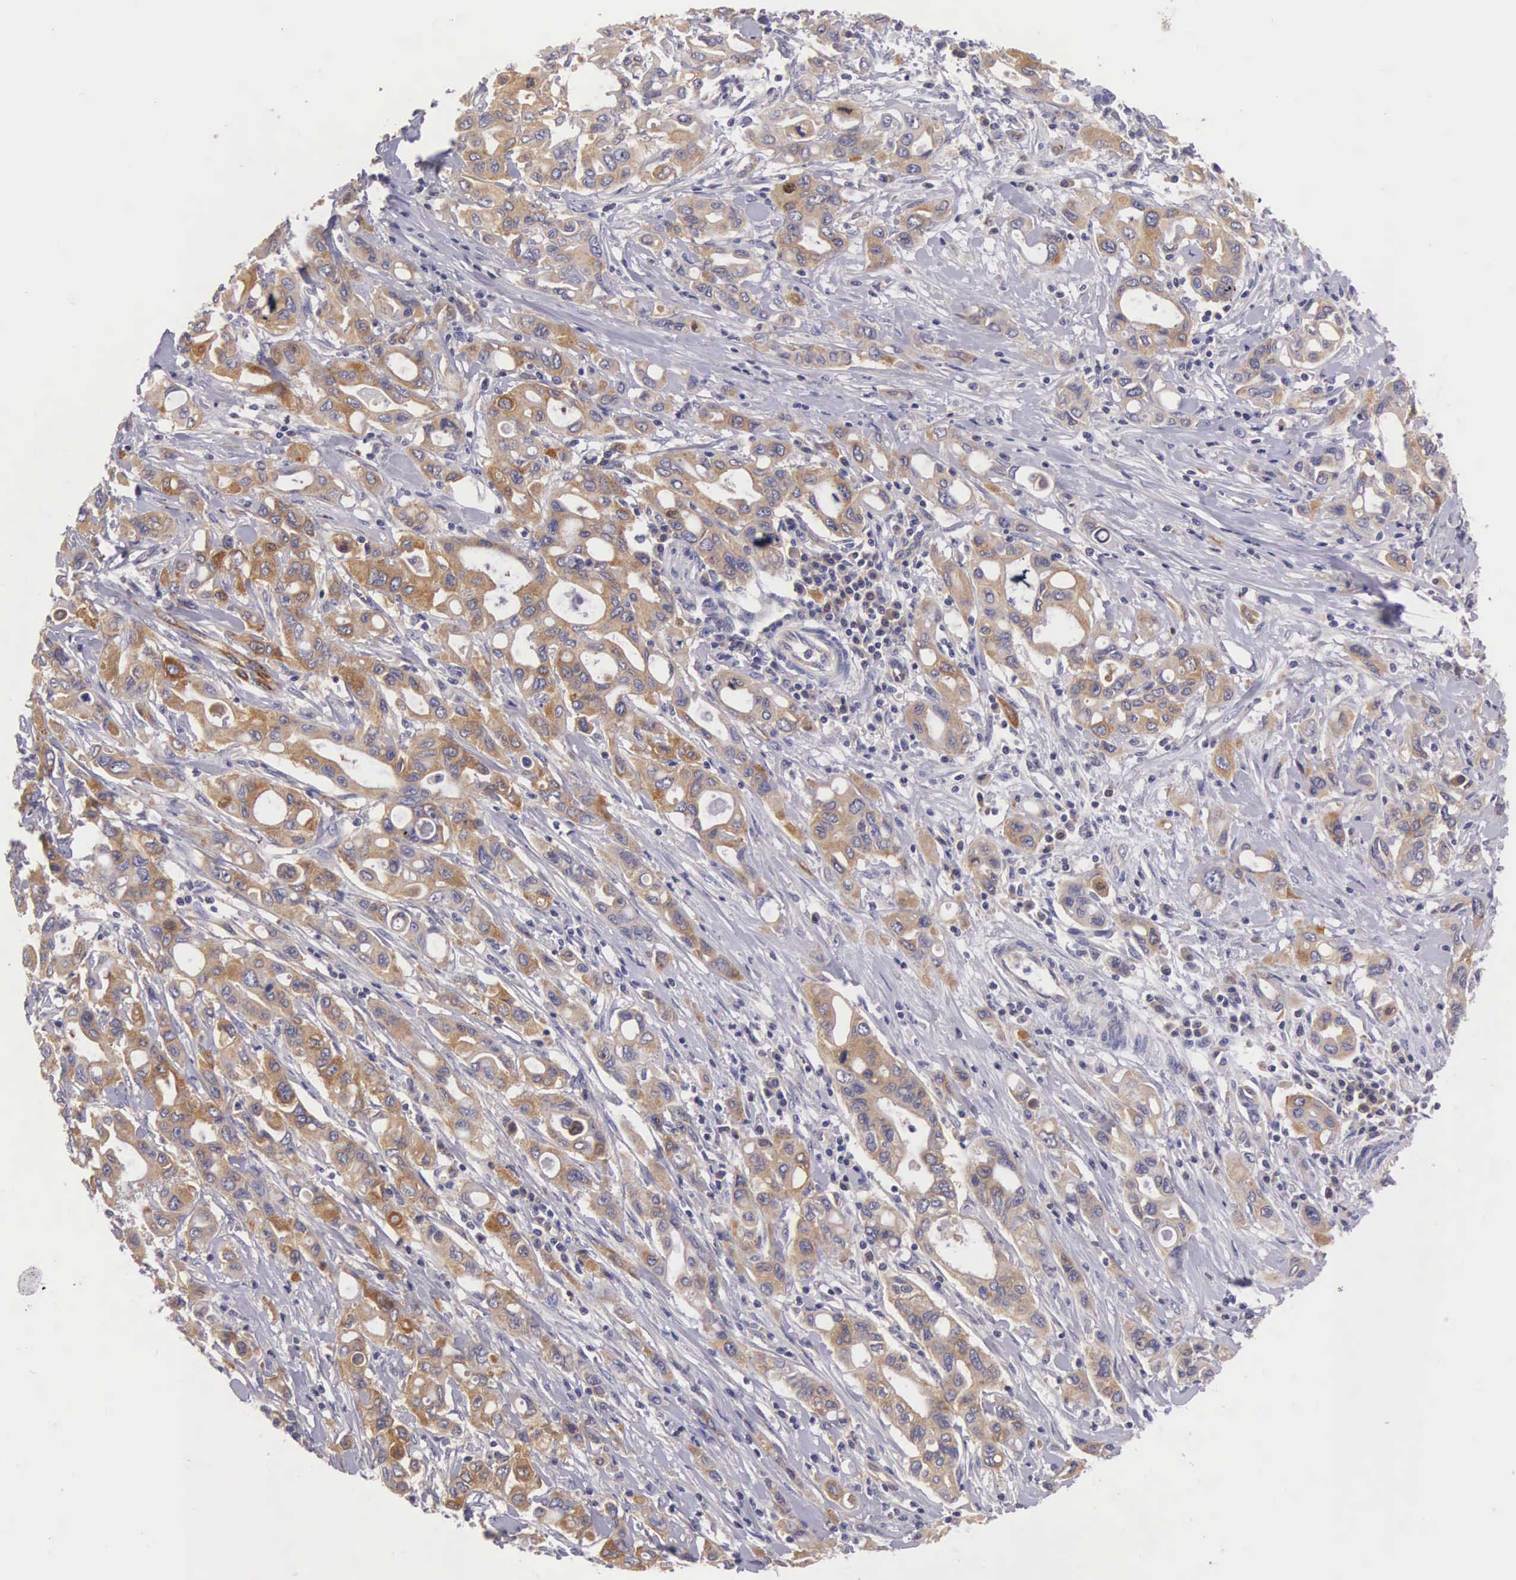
{"staining": {"intensity": "moderate", "quantity": ">75%", "location": "cytoplasmic/membranous"}, "tissue": "pancreatic cancer", "cell_type": "Tumor cells", "image_type": "cancer", "snomed": [{"axis": "morphology", "description": "Adenocarcinoma, NOS"}, {"axis": "topography", "description": "Pancreas"}], "caption": "Immunohistochemistry (DAB (3,3'-diaminobenzidine)) staining of pancreatic cancer exhibits moderate cytoplasmic/membranous protein expression in about >75% of tumor cells.", "gene": "OSBPL3", "patient": {"sex": "female", "age": 57}}